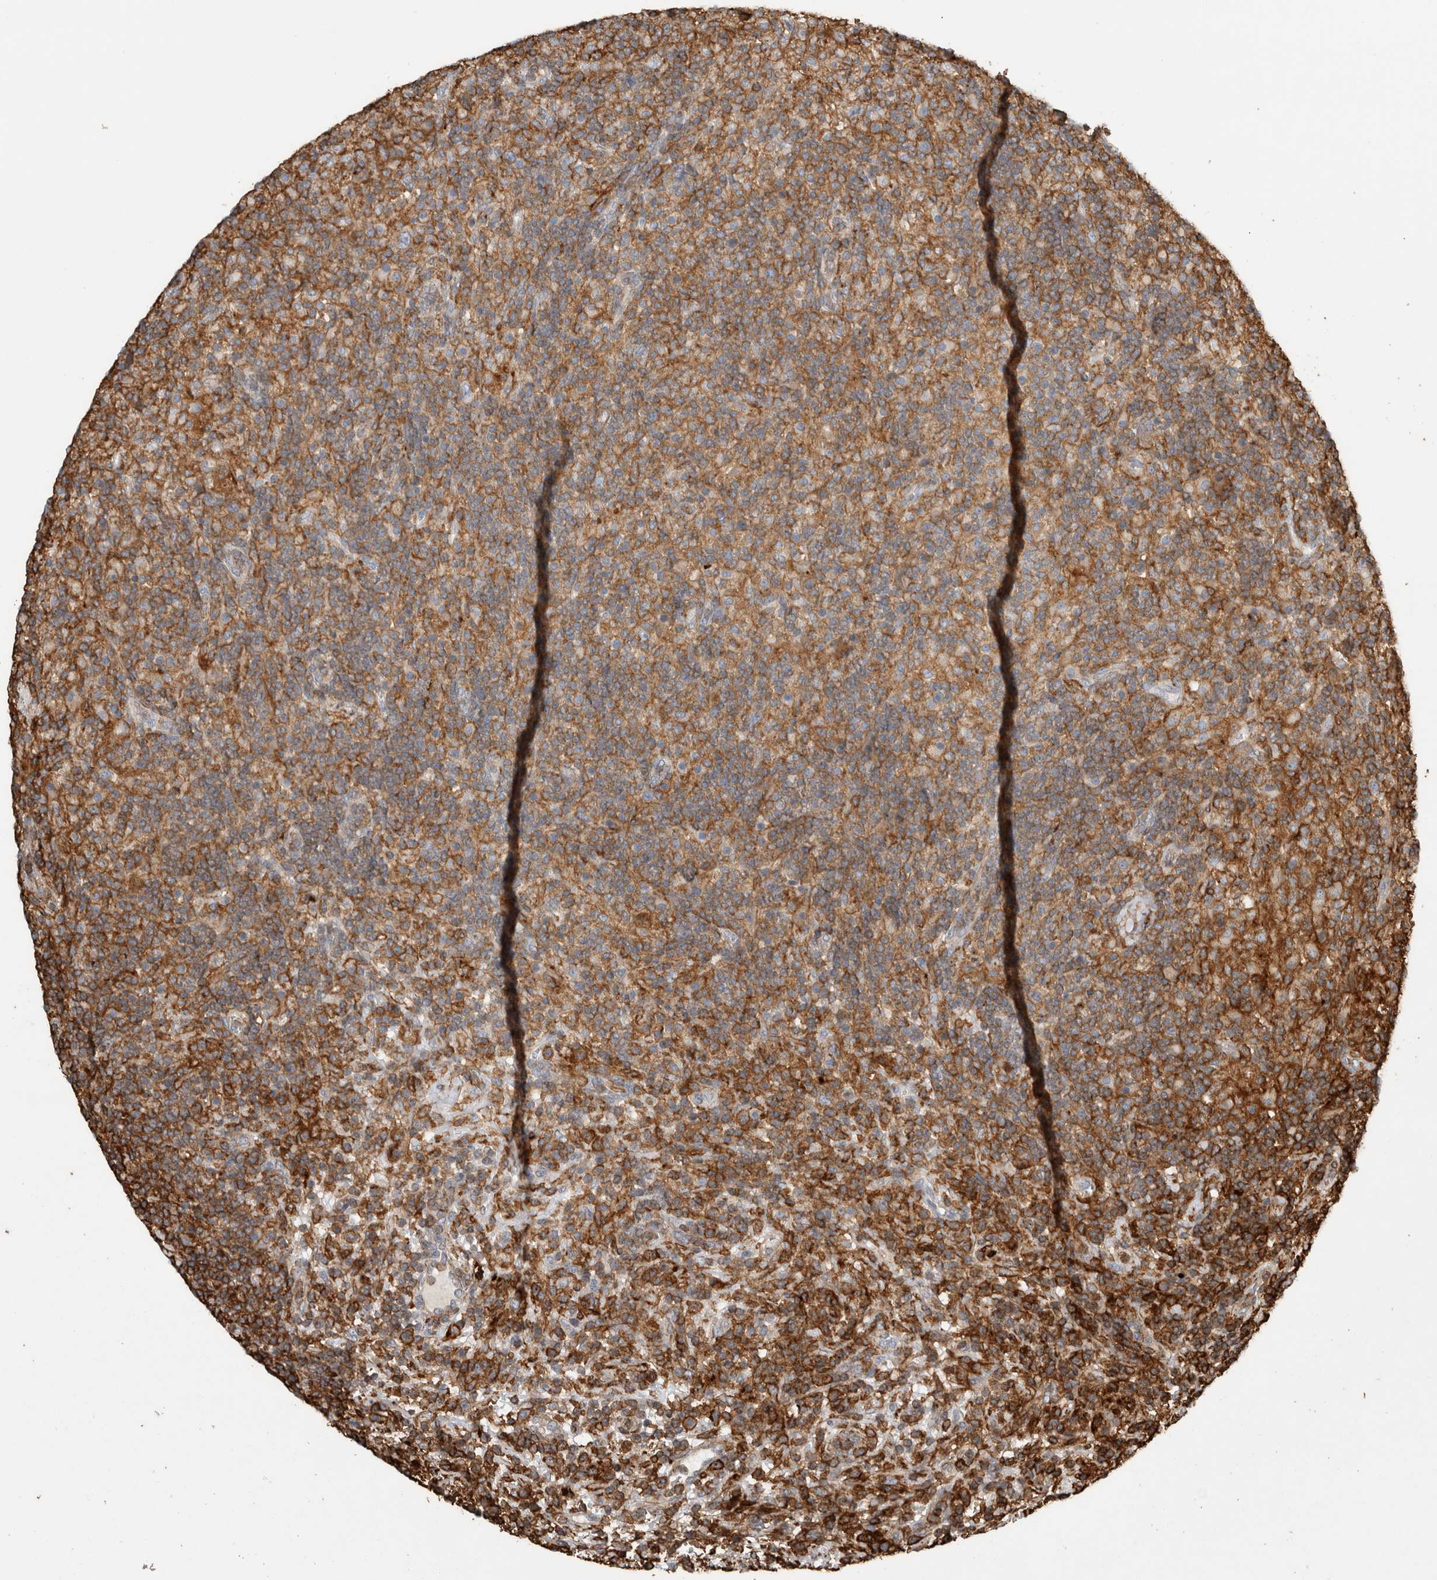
{"staining": {"intensity": "negative", "quantity": "none", "location": "none"}, "tissue": "lymphoma", "cell_type": "Tumor cells", "image_type": "cancer", "snomed": [{"axis": "morphology", "description": "Hodgkin's disease, NOS"}, {"axis": "topography", "description": "Lymph node"}], "caption": "The micrograph exhibits no staining of tumor cells in Hodgkin's disease.", "gene": "GPER1", "patient": {"sex": "male", "age": 70}}